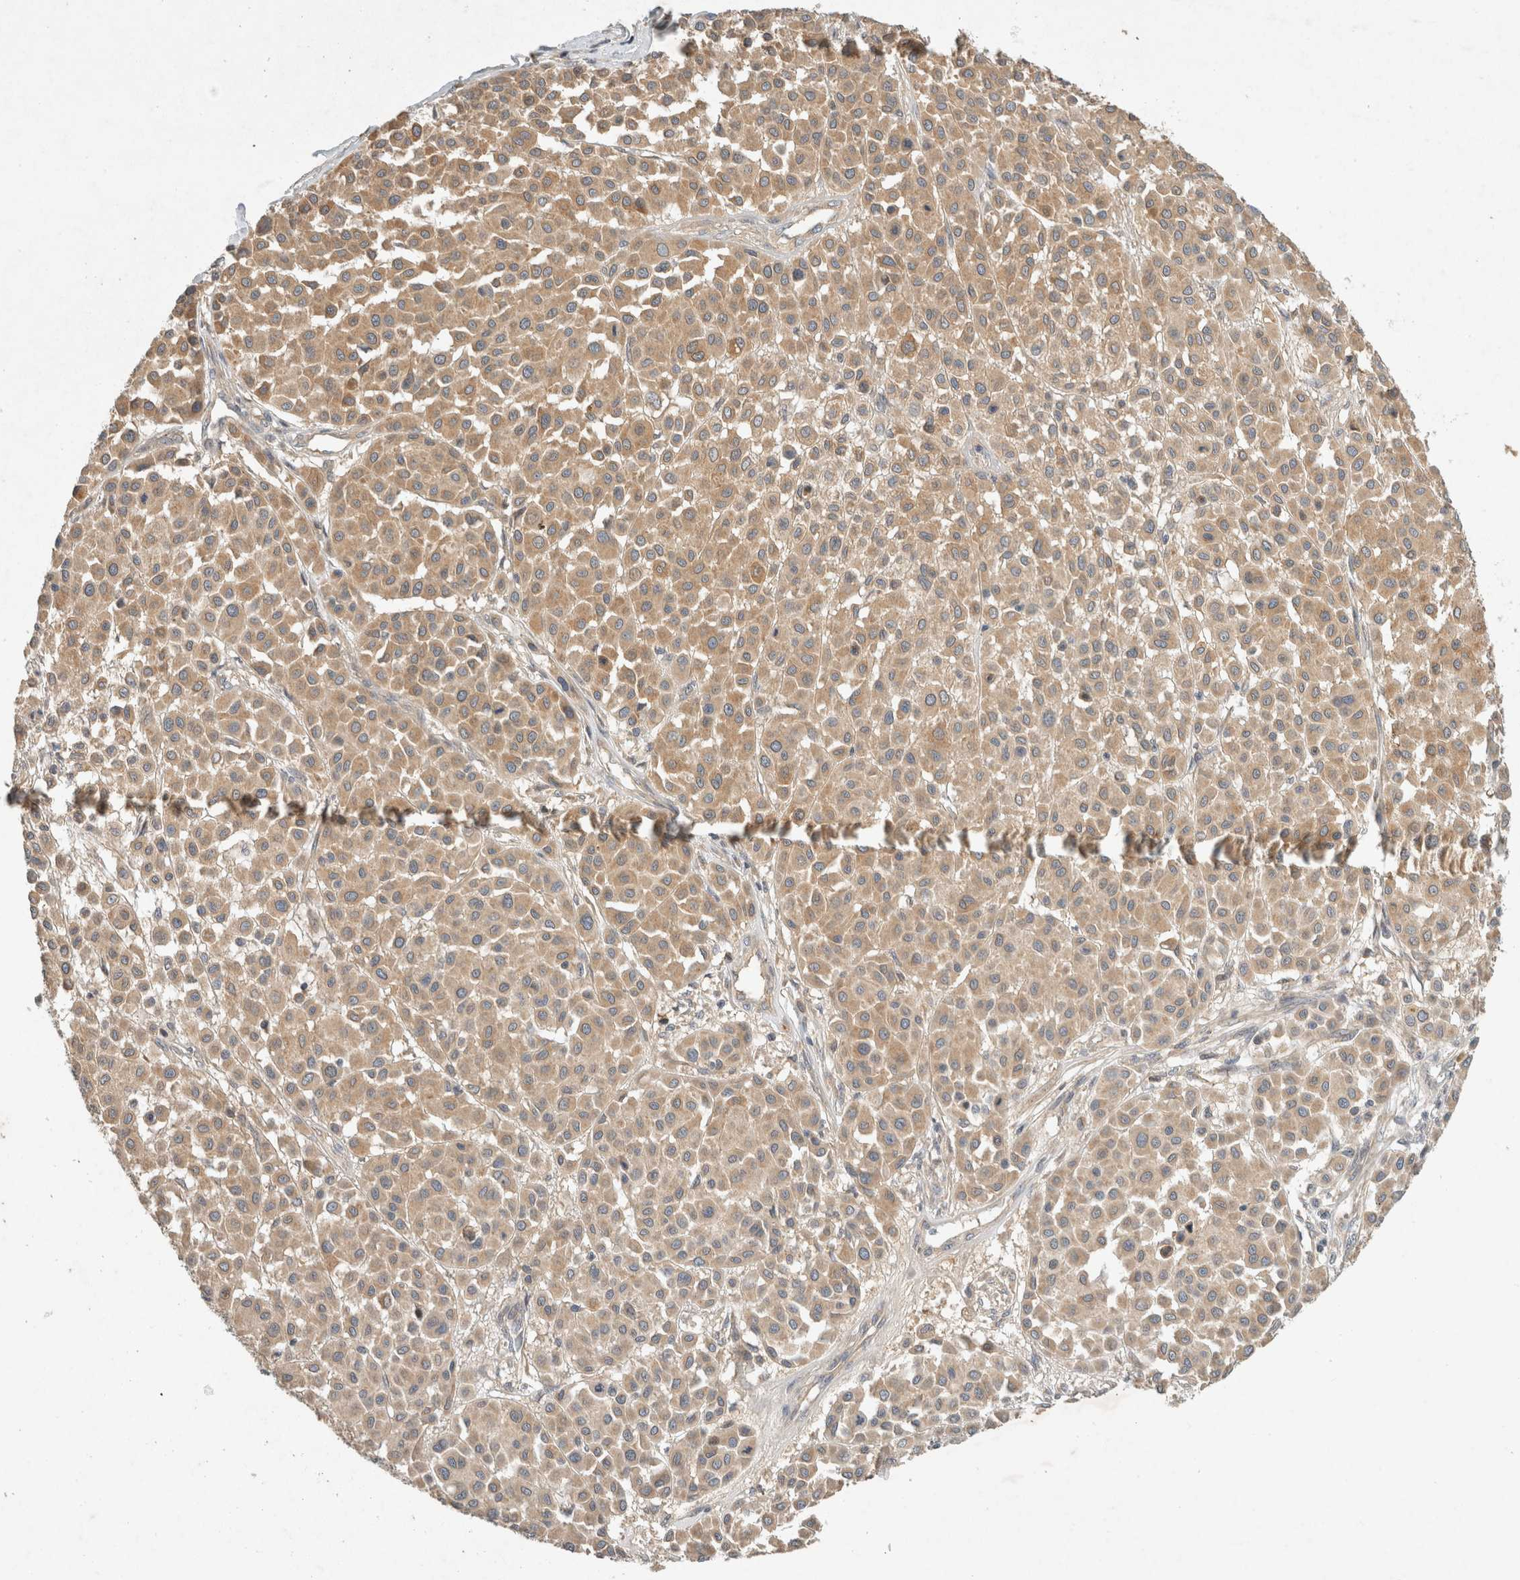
{"staining": {"intensity": "weak", "quantity": ">75%", "location": "cytoplasmic/membranous"}, "tissue": "melanoma", "cell_type": "Tumor cells", "image_type": "cancer", "snomed": [{"axis": "morphology", "description": "Malignant melanoma, Metastatic site"}, {"axis": "topography", "description": "Soft tissue"}], "caption": "Approximately >75% of tumor cells in human malignant melanoma (metastatic site) display weak cytoplasmic/membranous protein staining as visualized by brown immunohistochemical staining.", "gene": "ARMC9", "patient": {"sex": "male", "age": 41}}